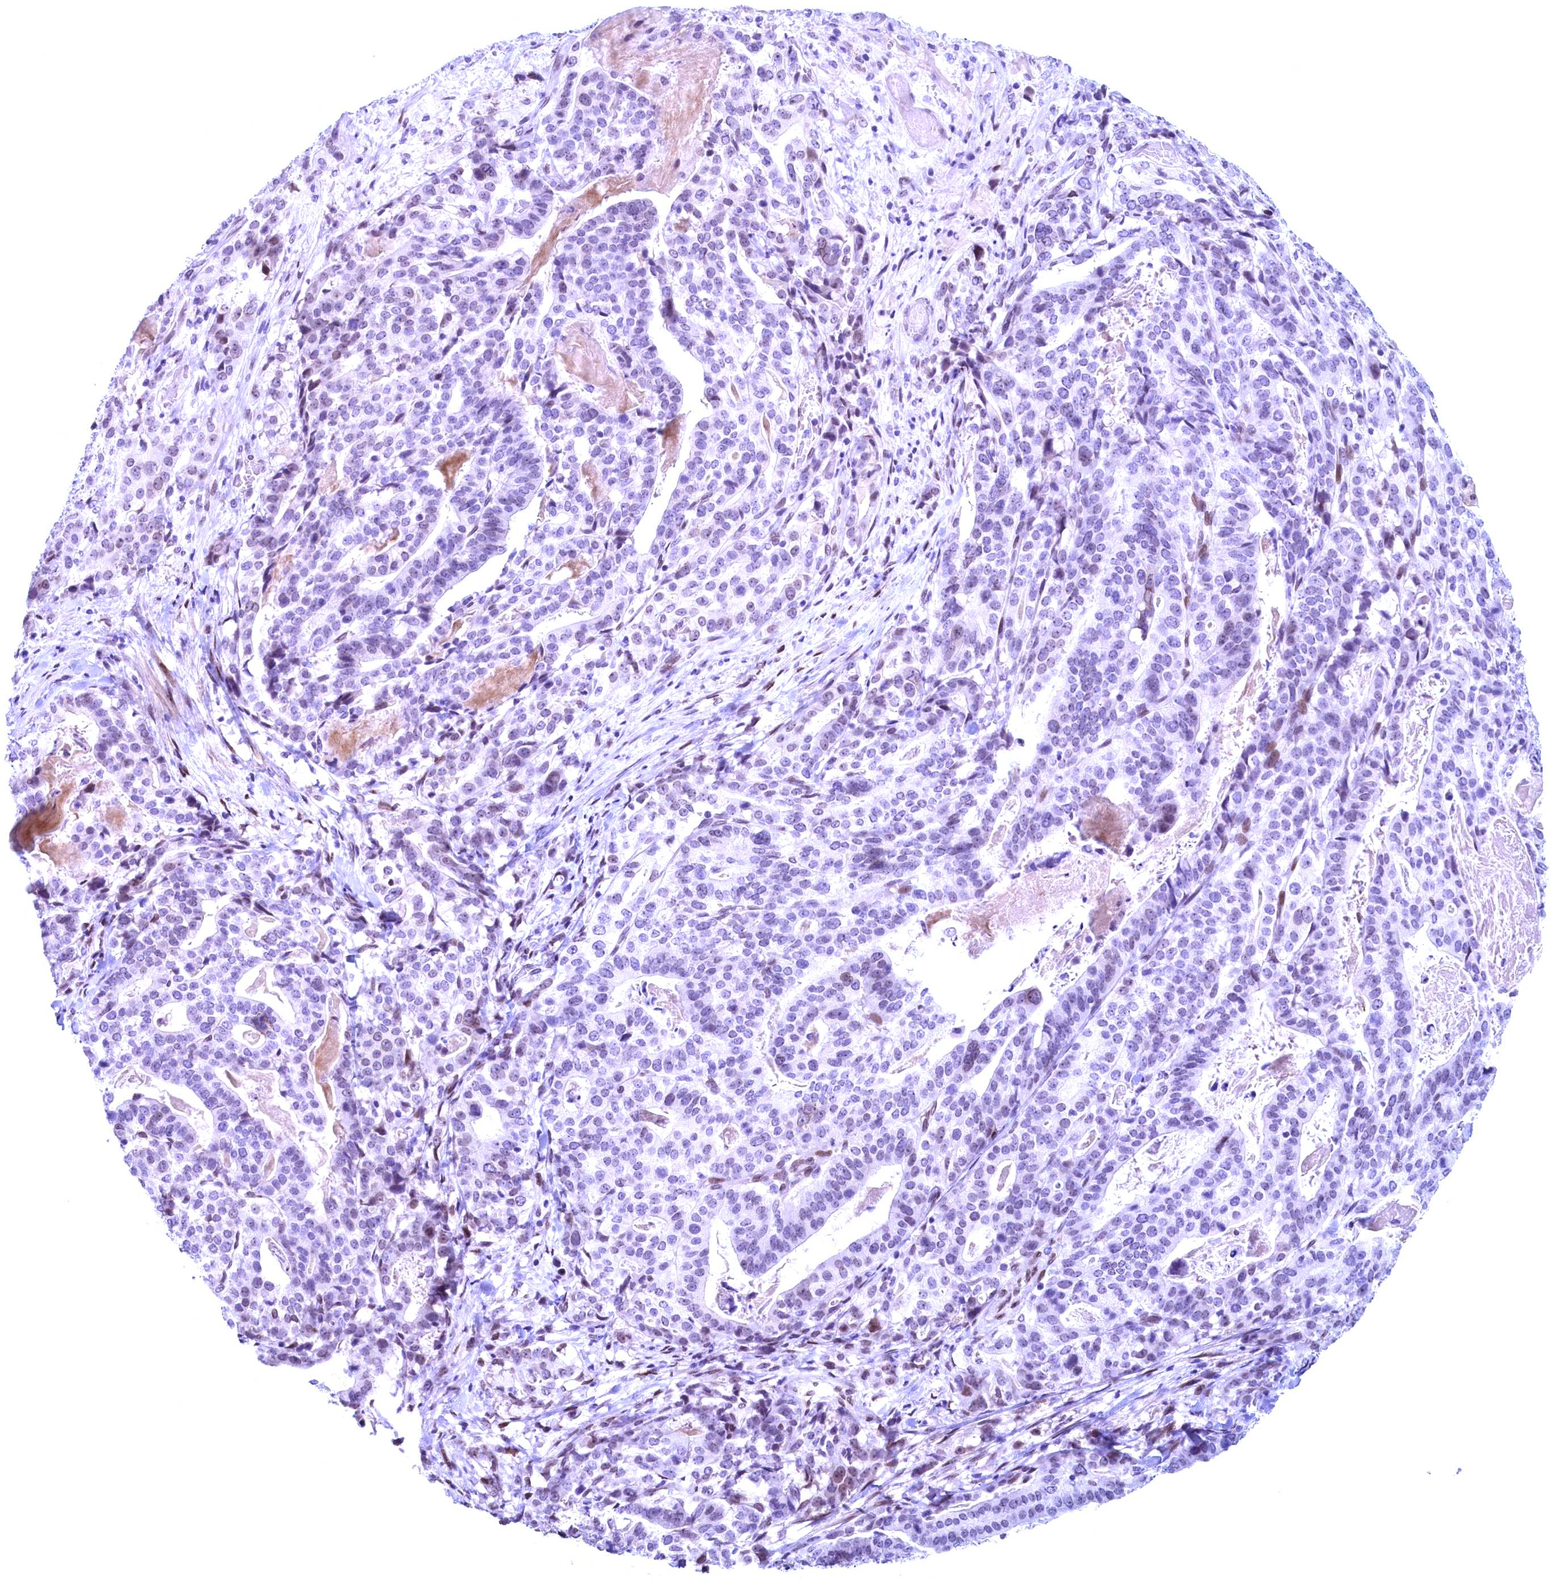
{"staining": {"intensity": "negative", "quantity": "none", "location": "none"}, "tissue": "stomach cancer", "cell_type": "Tumor cells", "image_type": "cancer", "snomed": [{"axis": "morphology", "description": "Adenocarcinoma, NOS"}, {"axis": "topography", "description": "Stomach"}], "caption": "Tumor cells are negative for protein expression in human stomach cancer.", "gene": "GPSM1", "patient": {"sex": "male", "age": 48}}